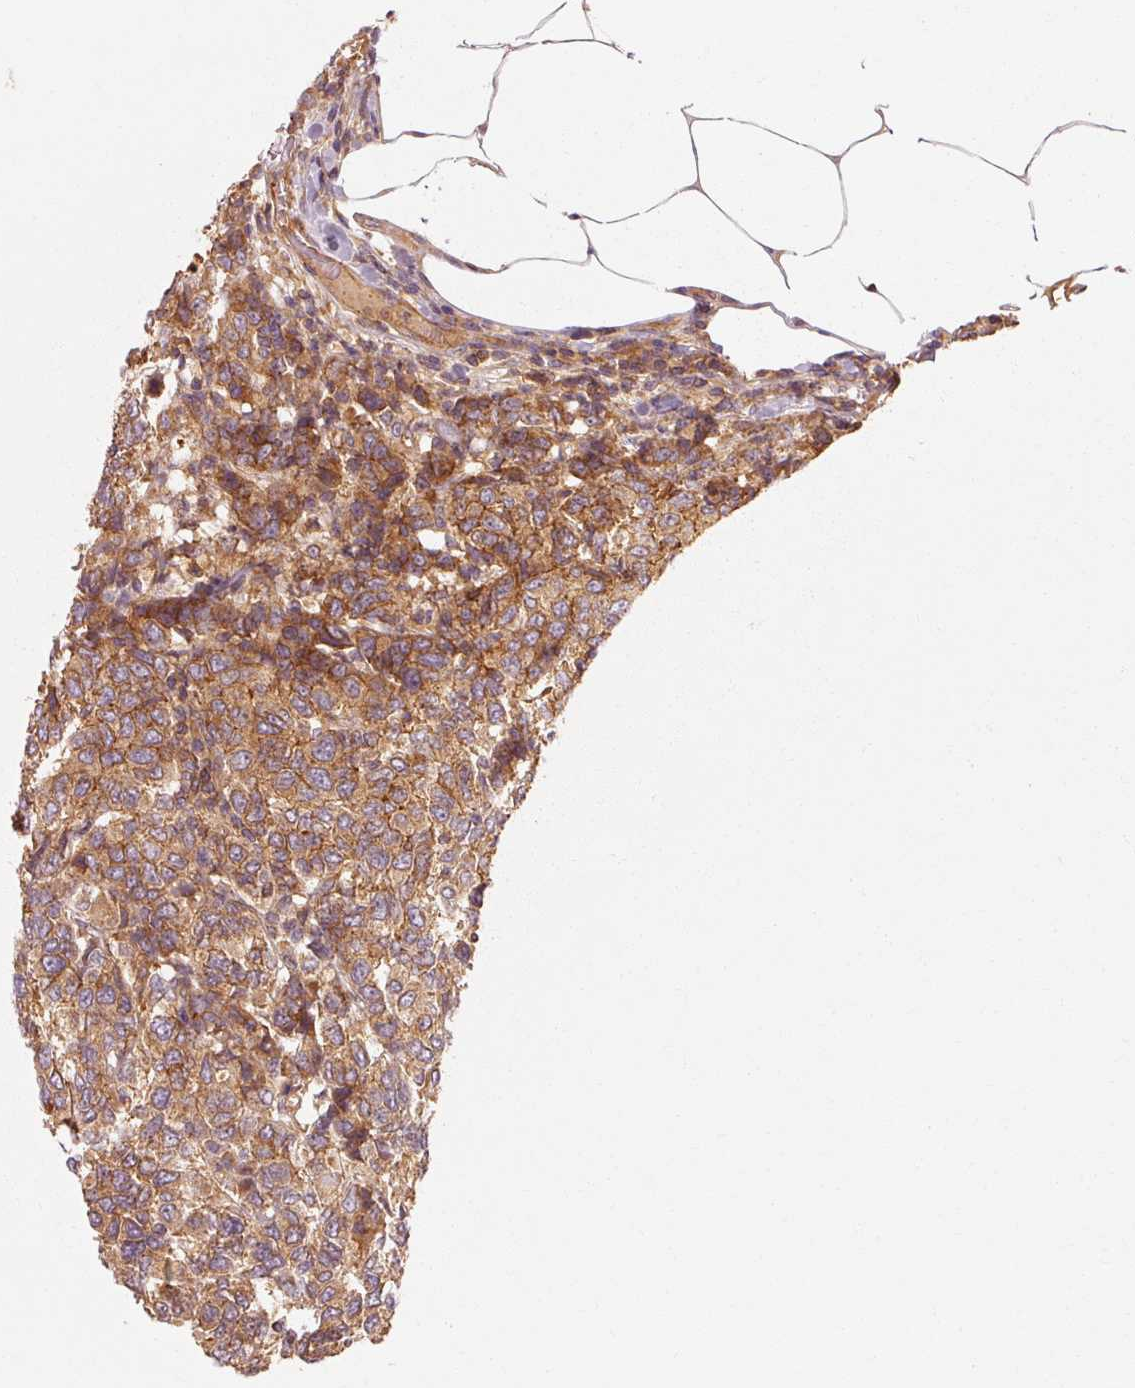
{"staining": {"intensity": "moderate", "quantity": ">75%", "location": "cytoplasmic/membranous"}, "tissue": "breast cancer", "cell_type": "Tumor cells", "image_type": "cancer", "snomed": [{"axis": "morphology", "description": "Duct carcinoma"}, {"axis": "topography", "description": "Breast"}], "caption": "The immunohistochemical stain shows moderate cytoplasmic/membranous positivity in tumor cells of breast cancer tissue.", "gene": "CTNNA1", "patient": {"sex": "female", "age": 55}}